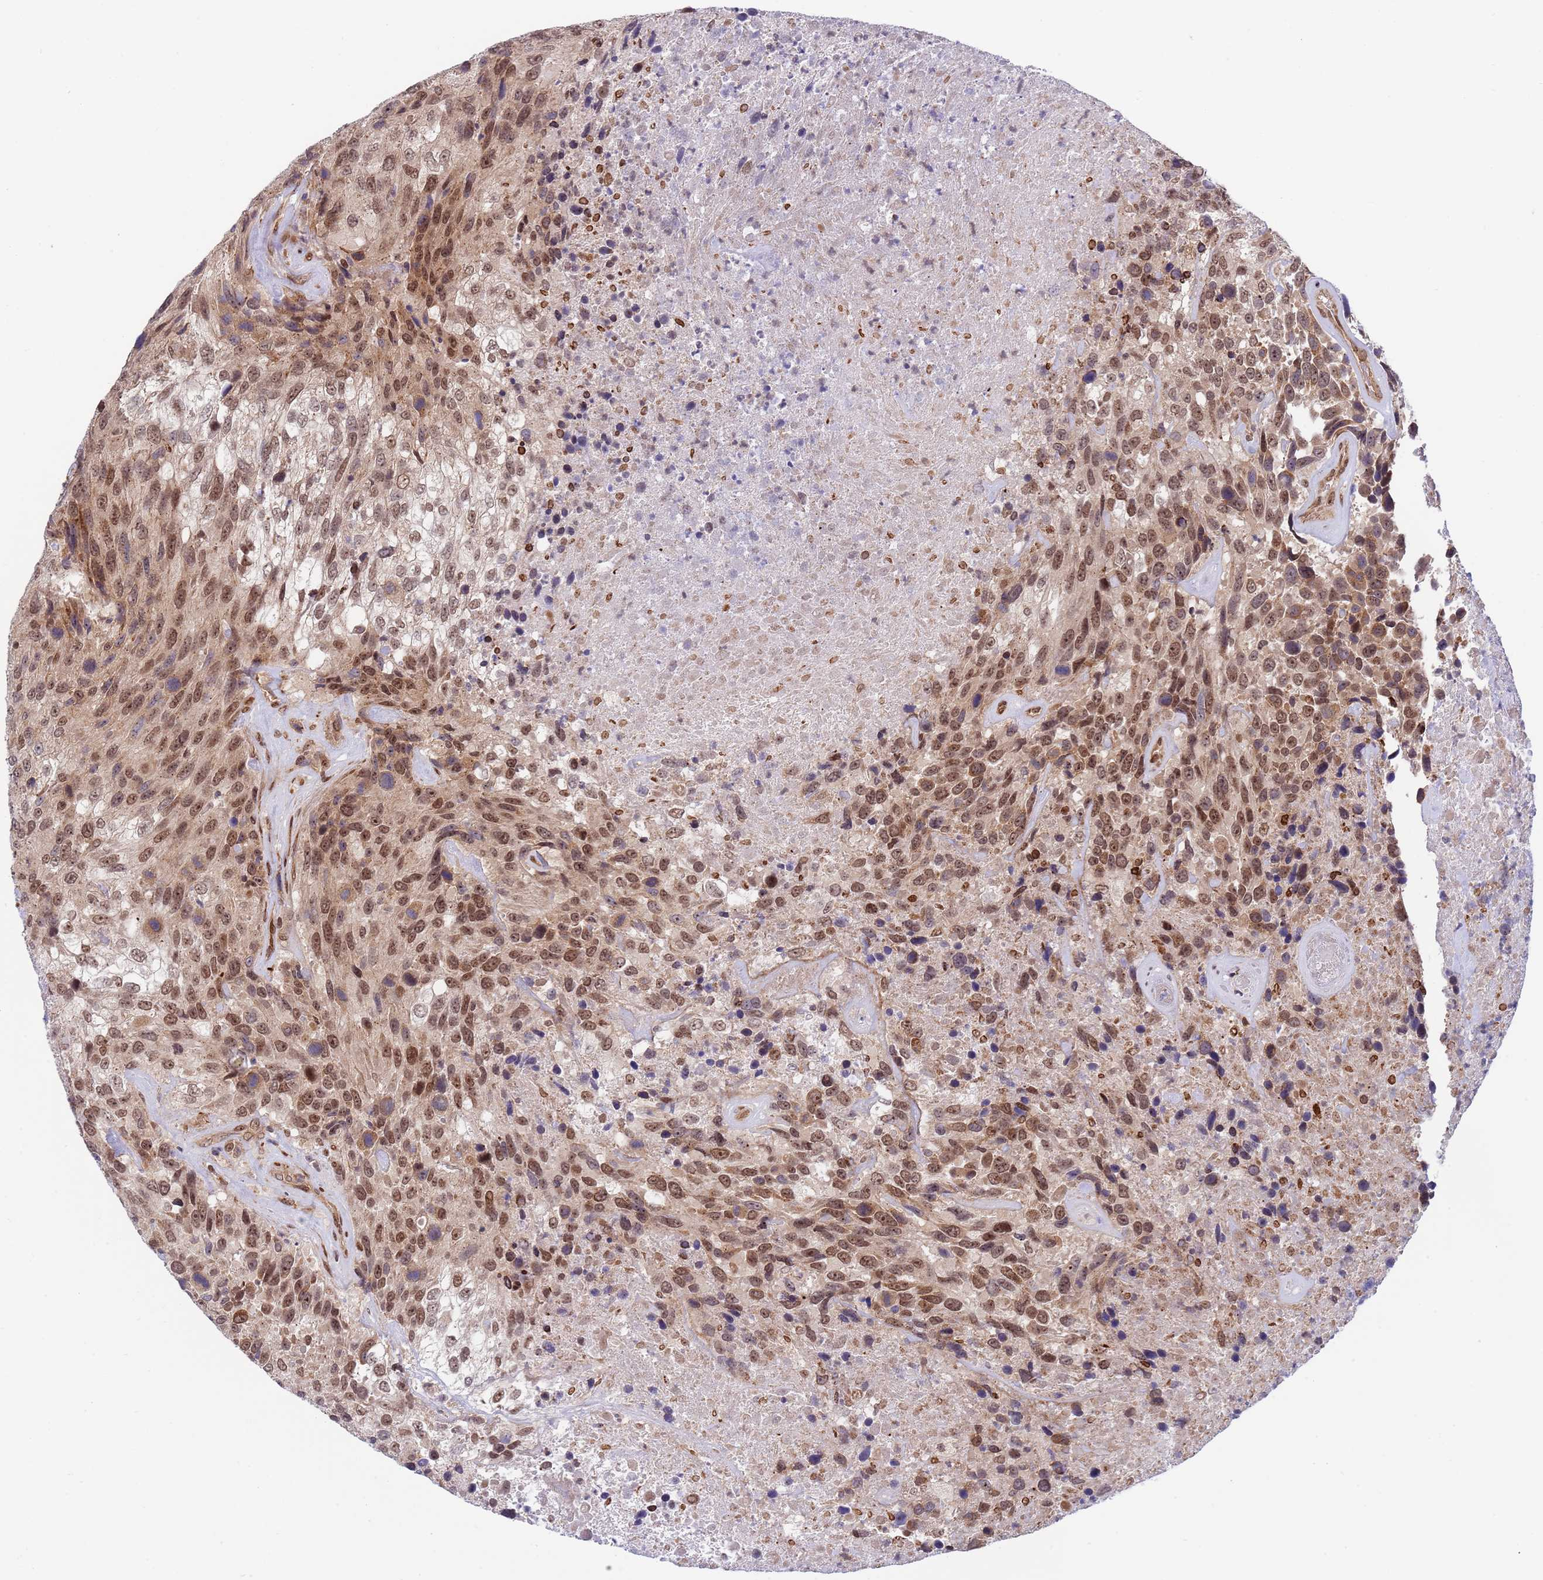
{"staining": {"intensity": "moderate", "quantity": ">75%", "location": "nuclear"}, "tissue": "urothelial cancer", "cell_type": "Tumor cells", "image_type": "cancer", "snomed": [{"axis": "morphology", "description": "Urothelial carcinoma, High grade"}, {"axis": "topography", "description": "Urinary bladder"}], "caption": "A brown stain shows moderate nuclear positivity of a protein in high-grade urothelial carcinoma tumor cells.", "gene": "TBX10", "patient": {"sex": "female", "age": 70}}